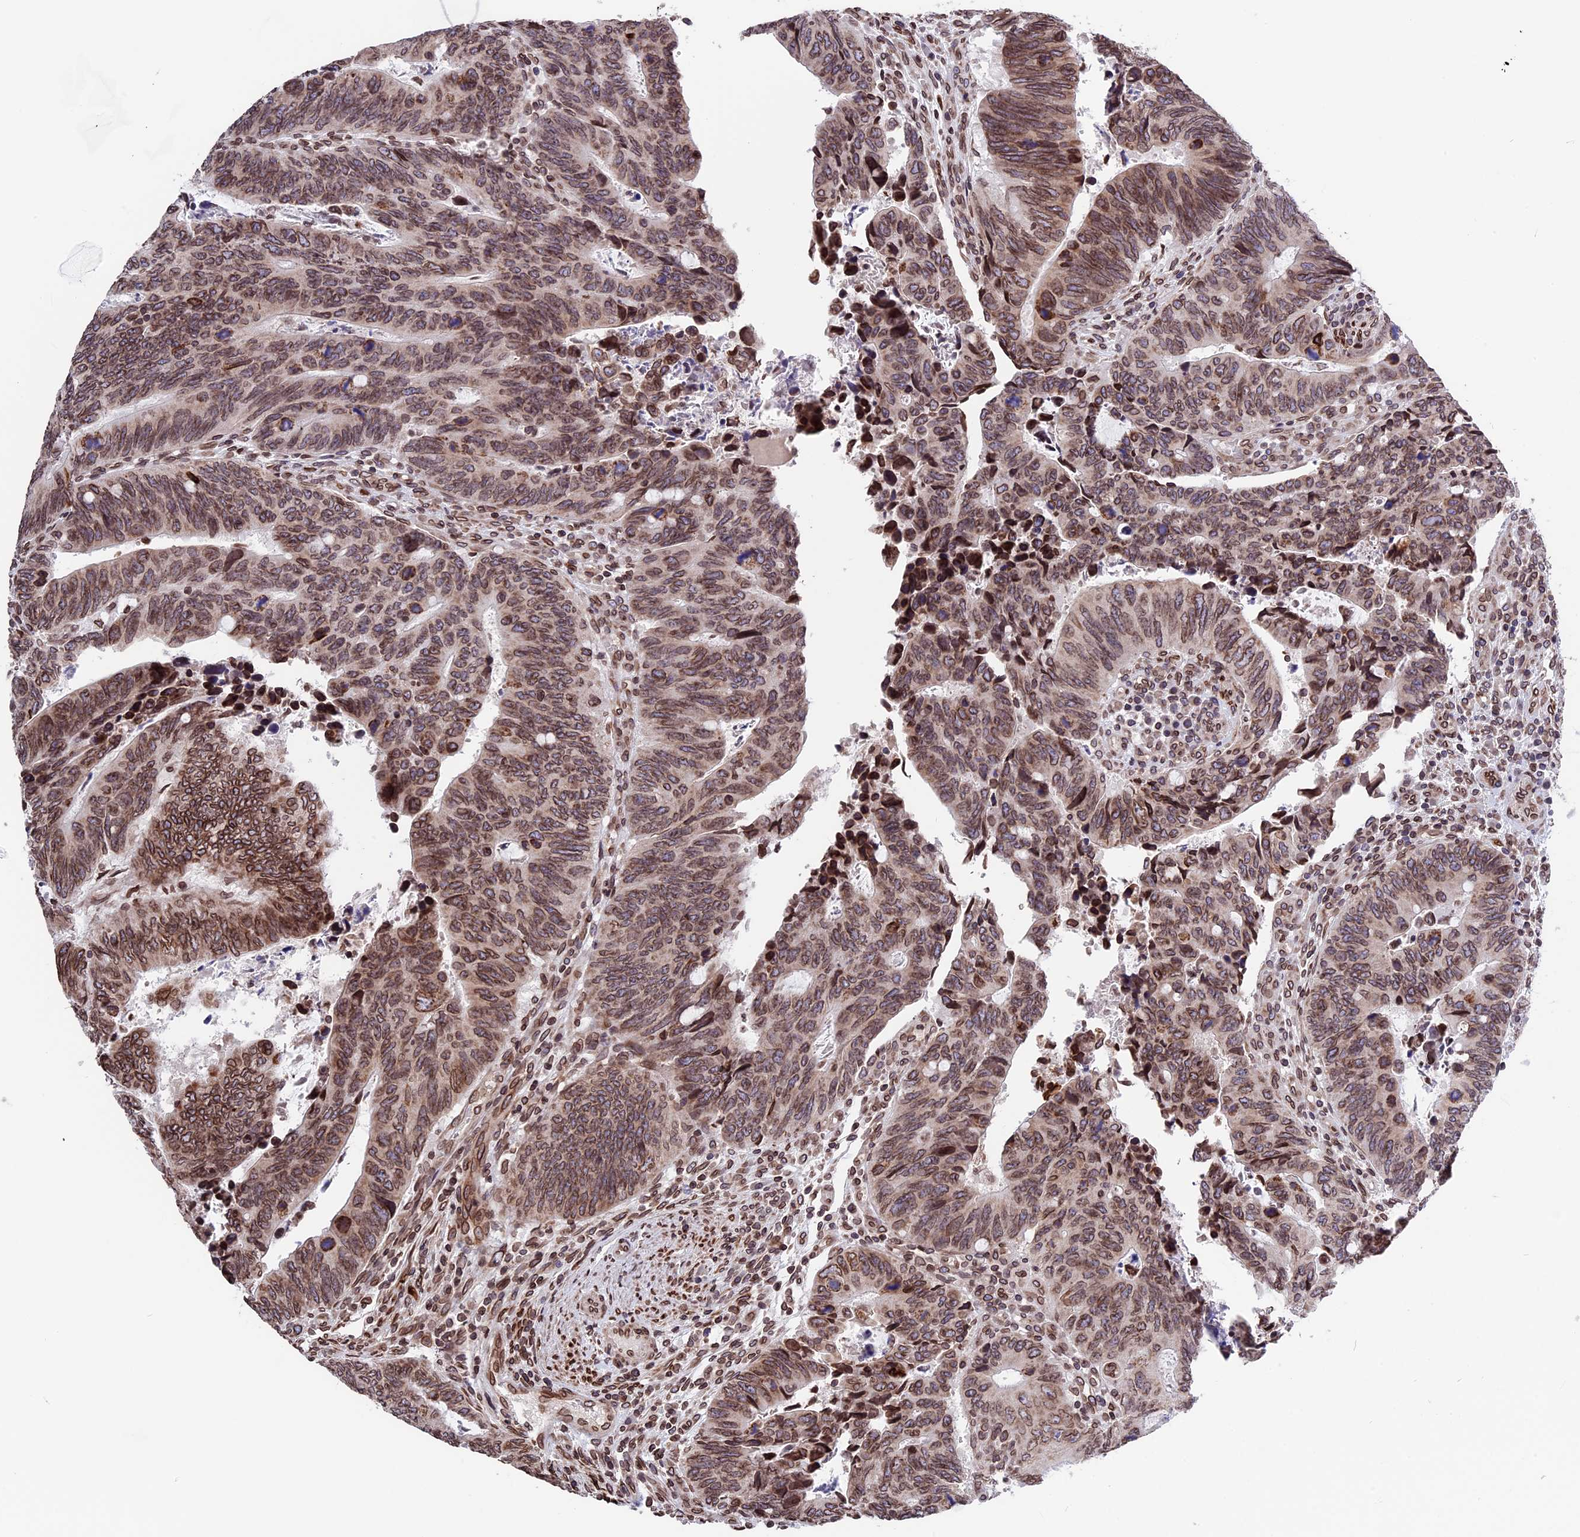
{"staining": {"intensity": "moderate", "quantity": ">75%", "location": "cytoplasmic/membranous,nuclear"}, "tissue": "colorectal cancer", "cell_type": "Tumor cells", "image_type": "cancer", "snomed": [{"axis": "morphology", "description": "Adenocarcinoma, NOS"}, {"axis": "topography", "description": "Colon"}], "caption": "IHC (DAB (3,3'-diaminobenzidine)) staining of human colorectal cancer displays moderate cytoplasmic/membranous and nuclear protein staining in approximately >75% of tumor cells. (brown staining indicates protein expression, while blue staining denotes nuclei).", "gene": "PTCHD4", "patient": {"sex": "male", "age": 87}}